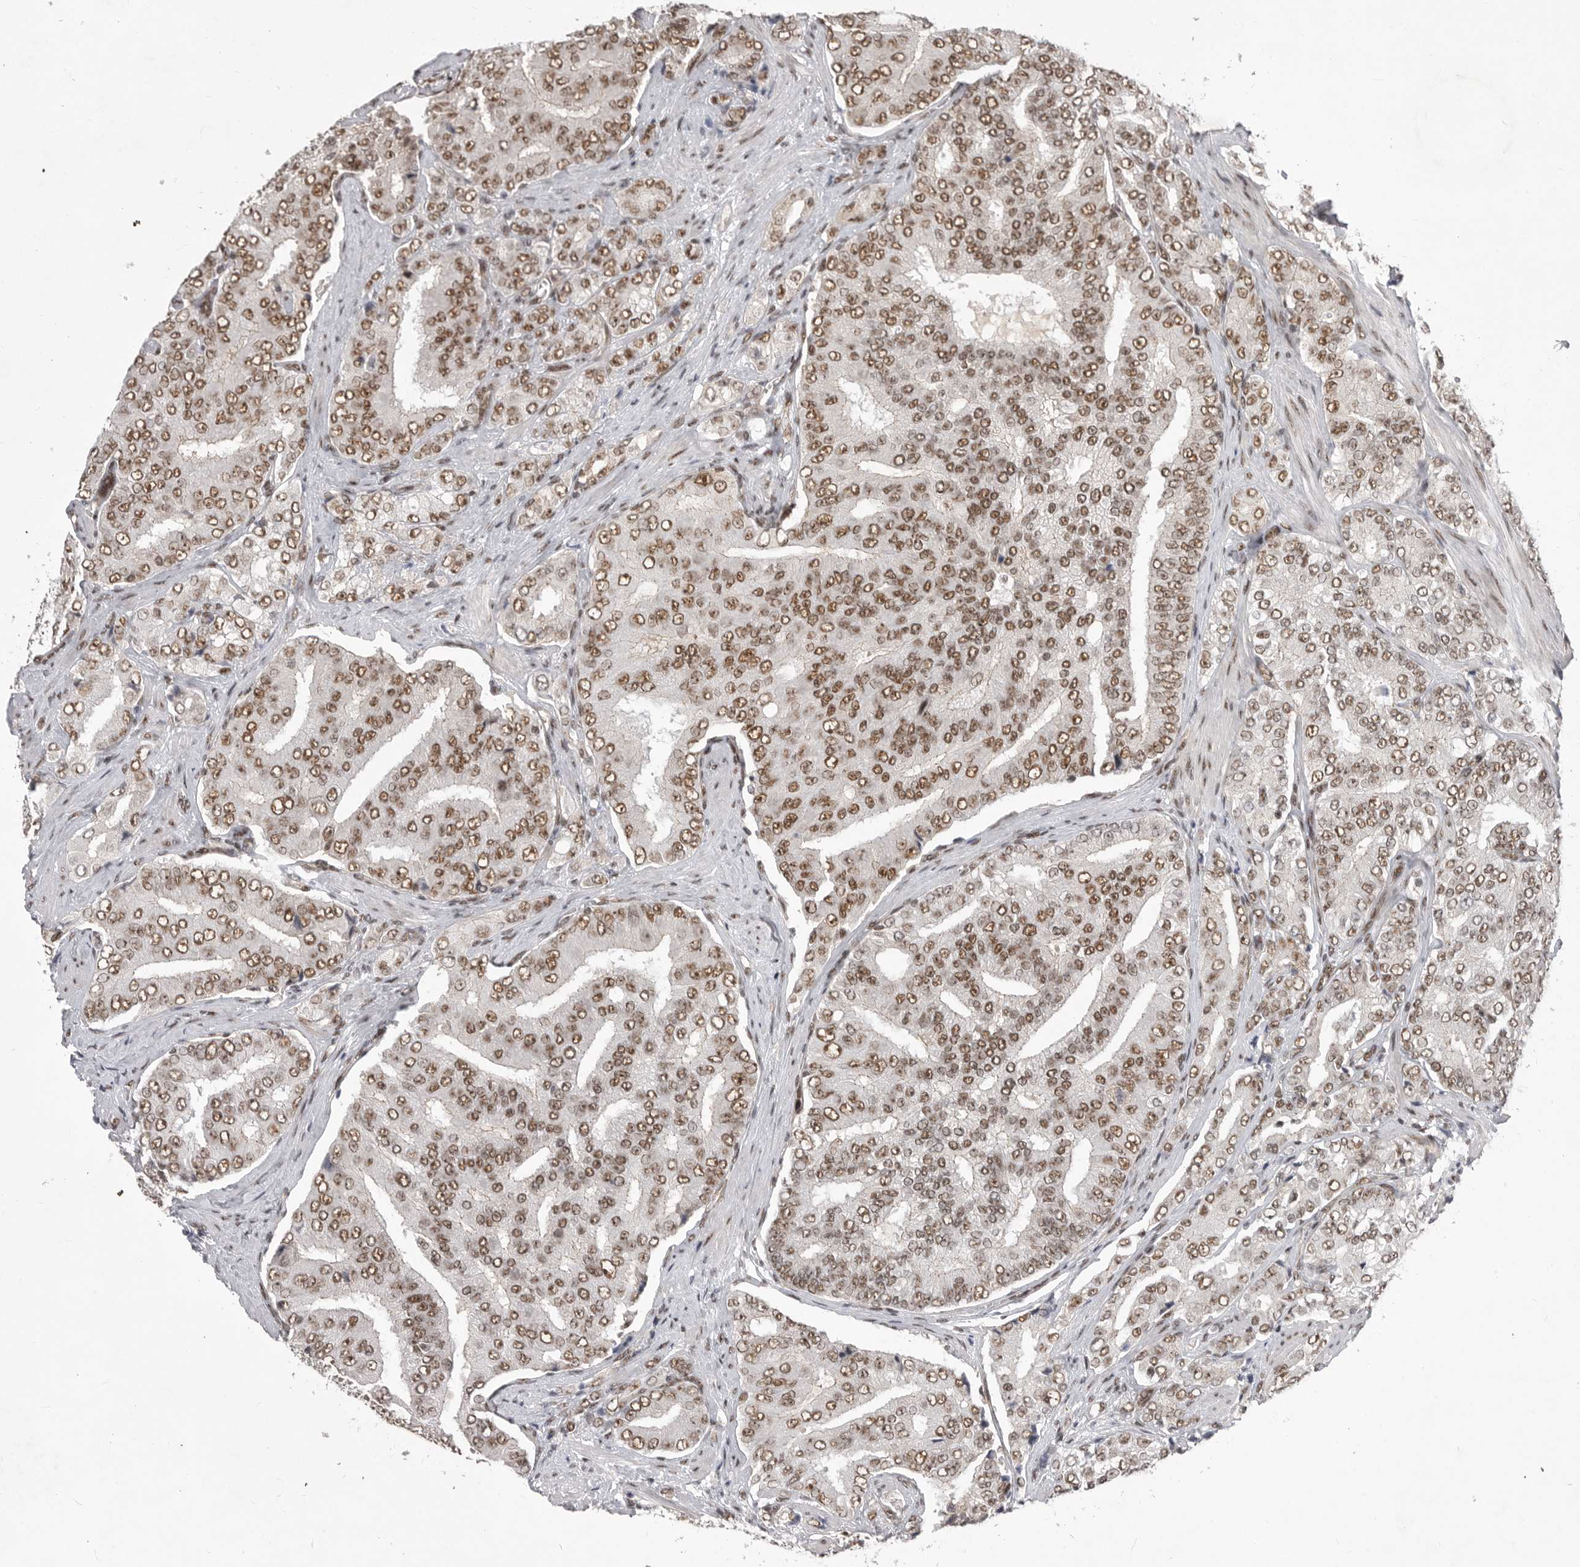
{"staining": {"intensity": "moderate", "quantity": "25%-75%", "location": "nuclear"}, "tissue": "prostate cancer", "cell_type": "Tumor cells", "image_type": "cancer", "snomed": [{"axis": "morphology", "description": "Adenocarcinoma, High grade"}, {"axis": "topography", "description": "Prostate"}], "caption": "Tumor cells exhibit medium levels of moderate nuclear positivity in about 25%-75% of cells in prostate adenocarcinoma (high-grade). Nuclei are stained in blue.", "gene": "PPP1R8", "patient": {"sex": "male", "age": 58}}